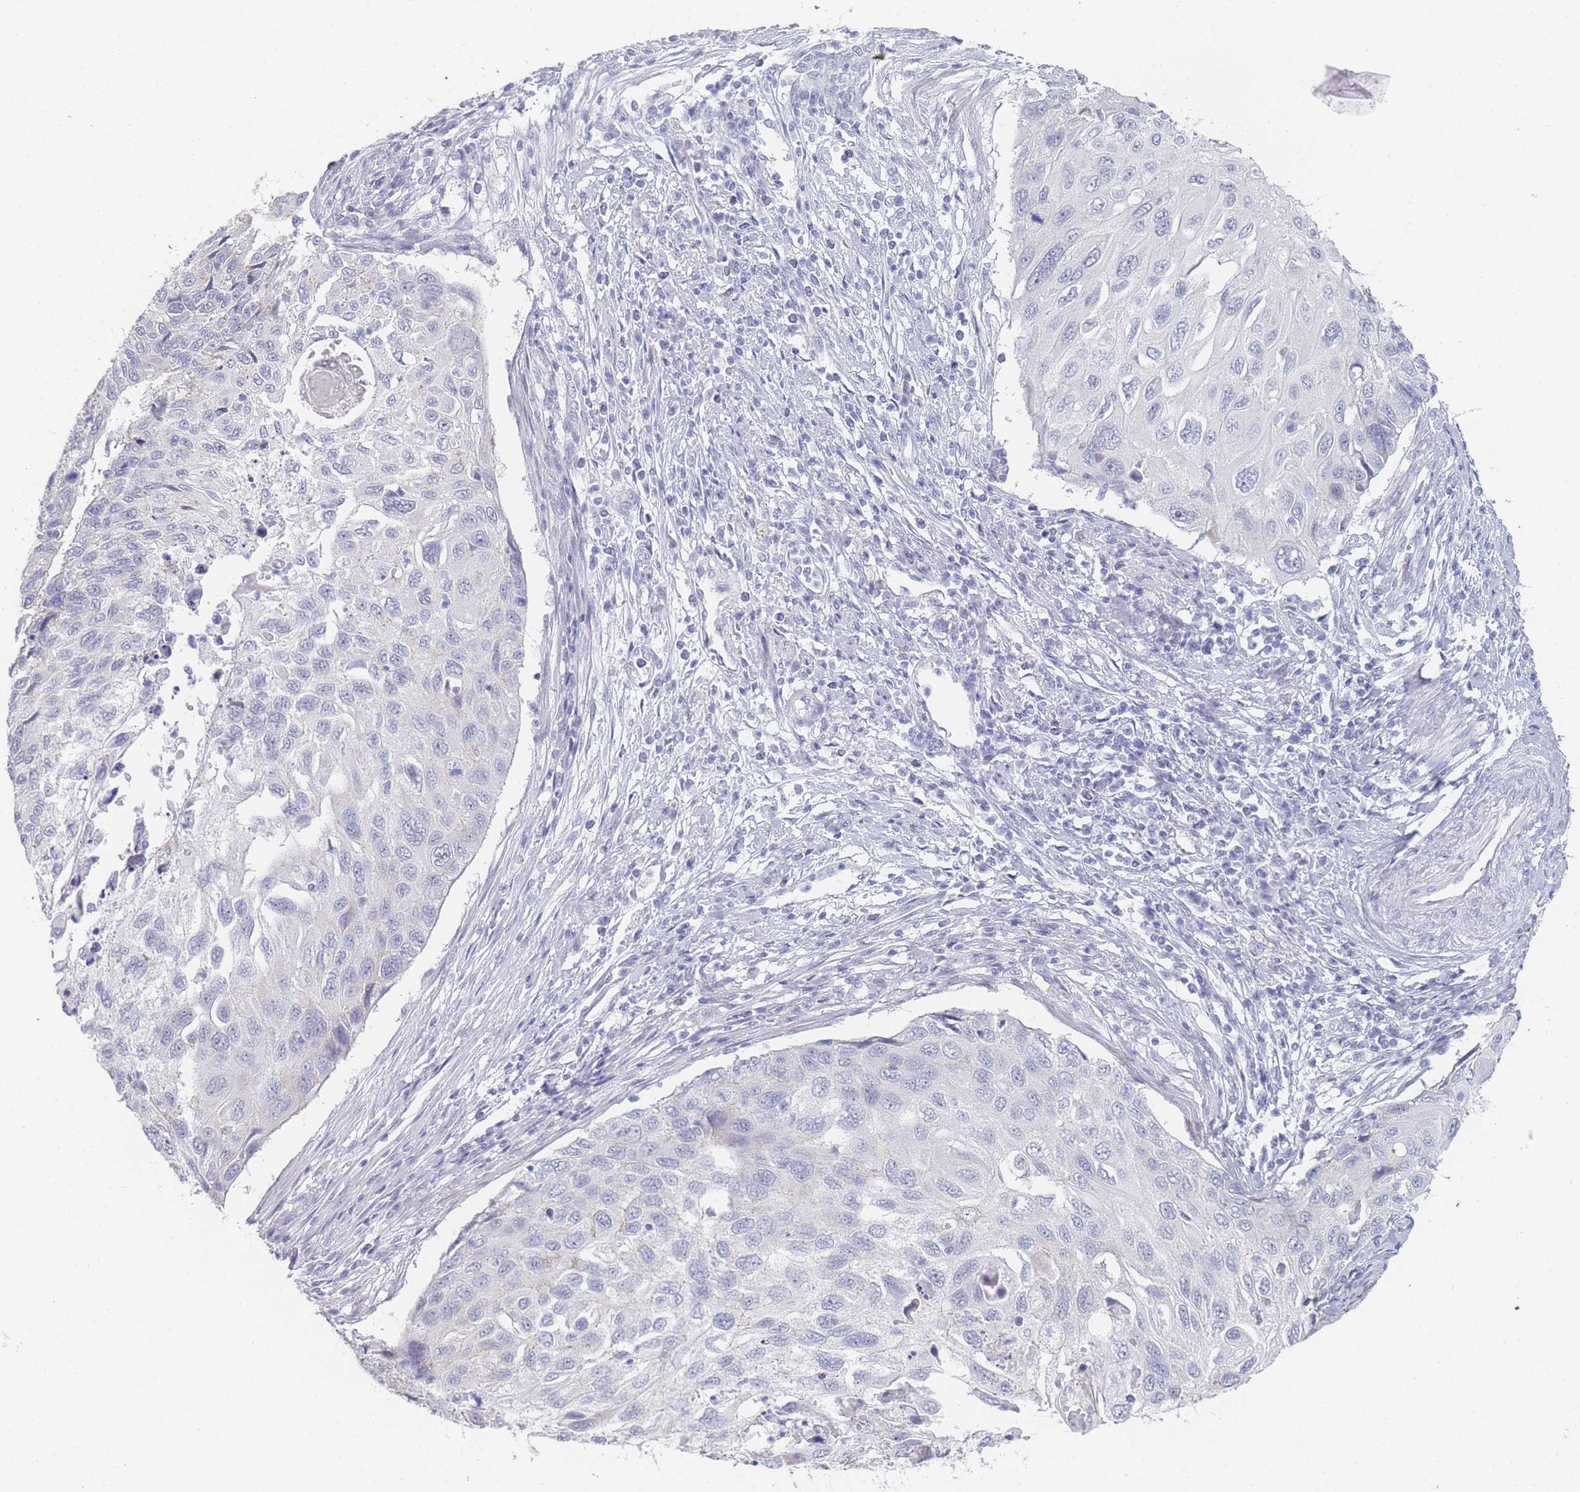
{"staining": {"intensity": "negative", "quantity": "none", "location": "none"}, "tissue": "cervical cancer", "cell_type": "Tumor cells", "image_type": "cancer", "snomed": [{"axis": "morphology", "description": "Squamous cell carcinoma, NOS"}, {"axis": "topography", "description": "Cervix"}], "caption": "Cervical squamous cell carcinoma was stained to show a protein in brown. There is no significant positivity in tumor cells.", "gene": "IMPG1", "patient": {"sex": "female", "age": 70}}